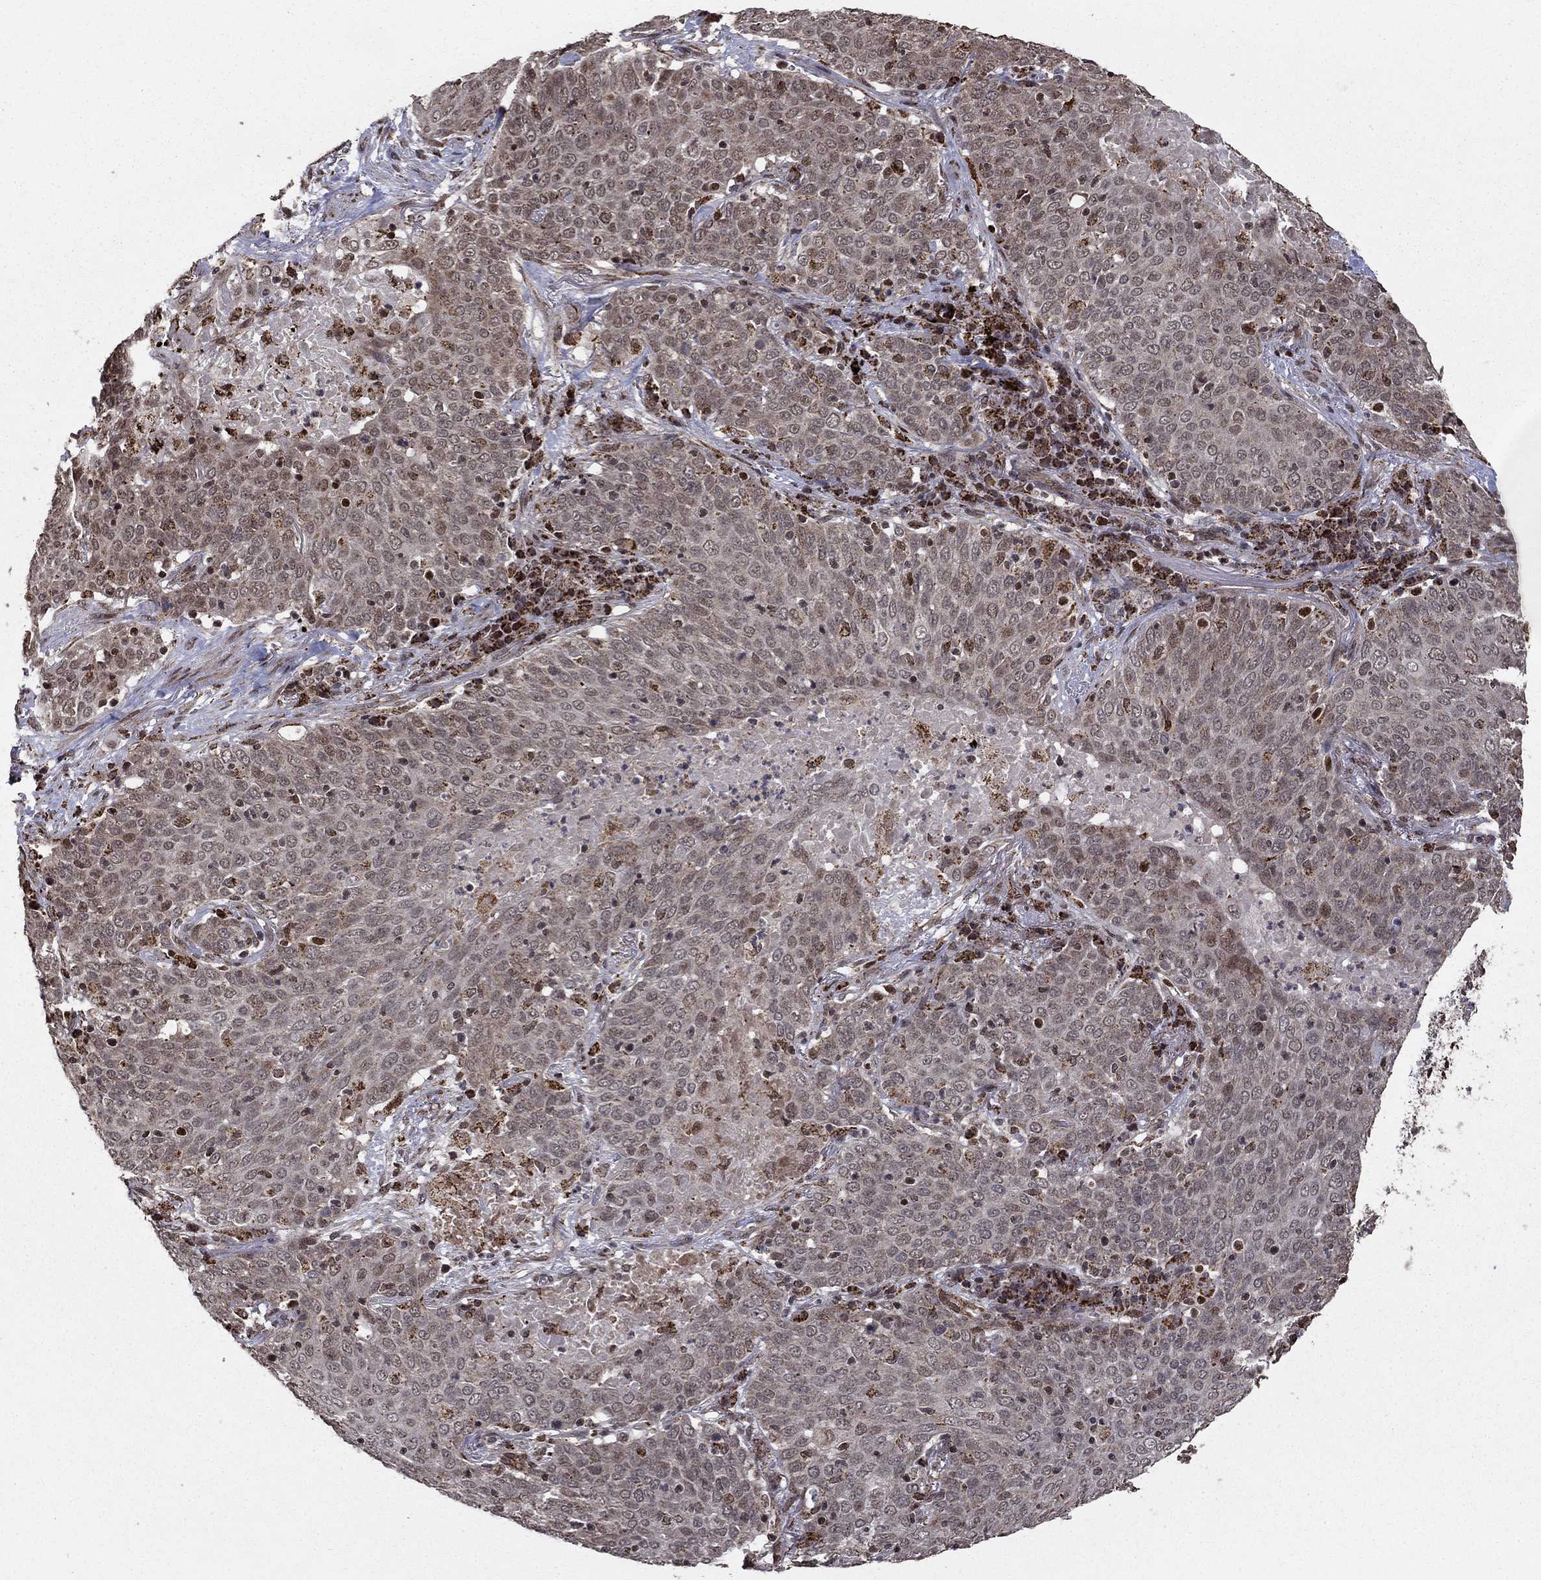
{"staining": {"intensity": "negative", "quantity": "none", "location": "none"}, "tissue": "lung cancer", "cell_type": "Tumor cells", "image_type": "cancer", "snomed": [{"axis": "morphology", "description": "Squamous cell carcinoma, NOS"}, {"axis": "topography", "description": "Lung"}], "caption": "High magnification brightfield microscopy of lung squamous cell carcinoma stained with DAB (3,3'-diaminobenzidine) (brown) and counterstained with hematoxylin (blue): tumor cells show no significant expression.", "gene": "ACOT13", "patient": {"sex": "male", "age": 82}}